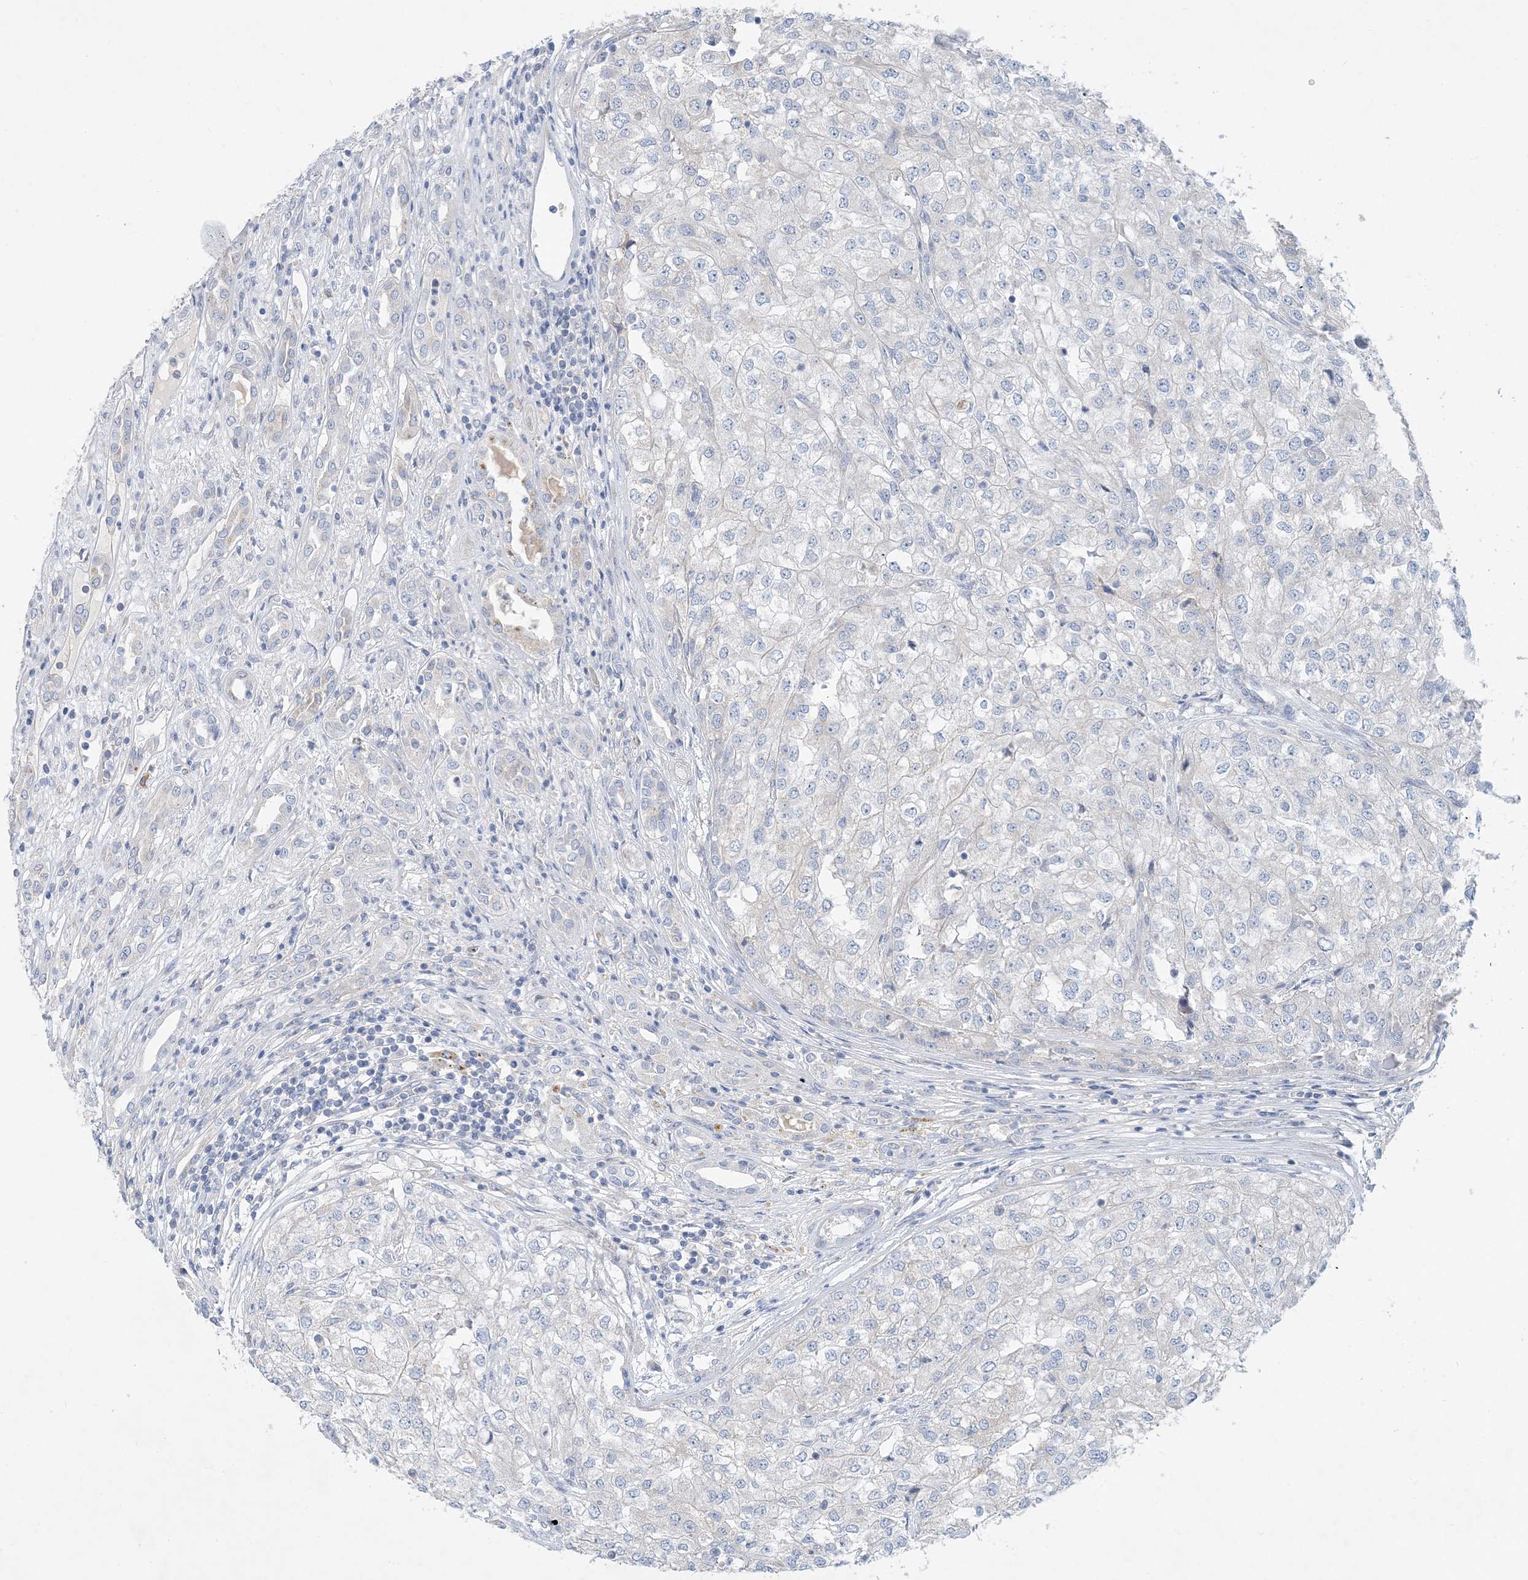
{"staining": {"intensity": "negative", "quantity": "none", "location": "none"}, "tissue": "renal cancer", "cell_type": "Tumor cells", "image_type": "cancer", "snomed": [{"axis": "morphology", "description": "Adenocarcinoma, NOS"}, {"axis": "topography", "description": "Kidney"}], "caption": "Protein analysis of renal adenocarcinoma exhibits no significant positivity in tumor cells.", "gene": "ZCCHC18", "patient": {"sex": "female", "age": 54}}